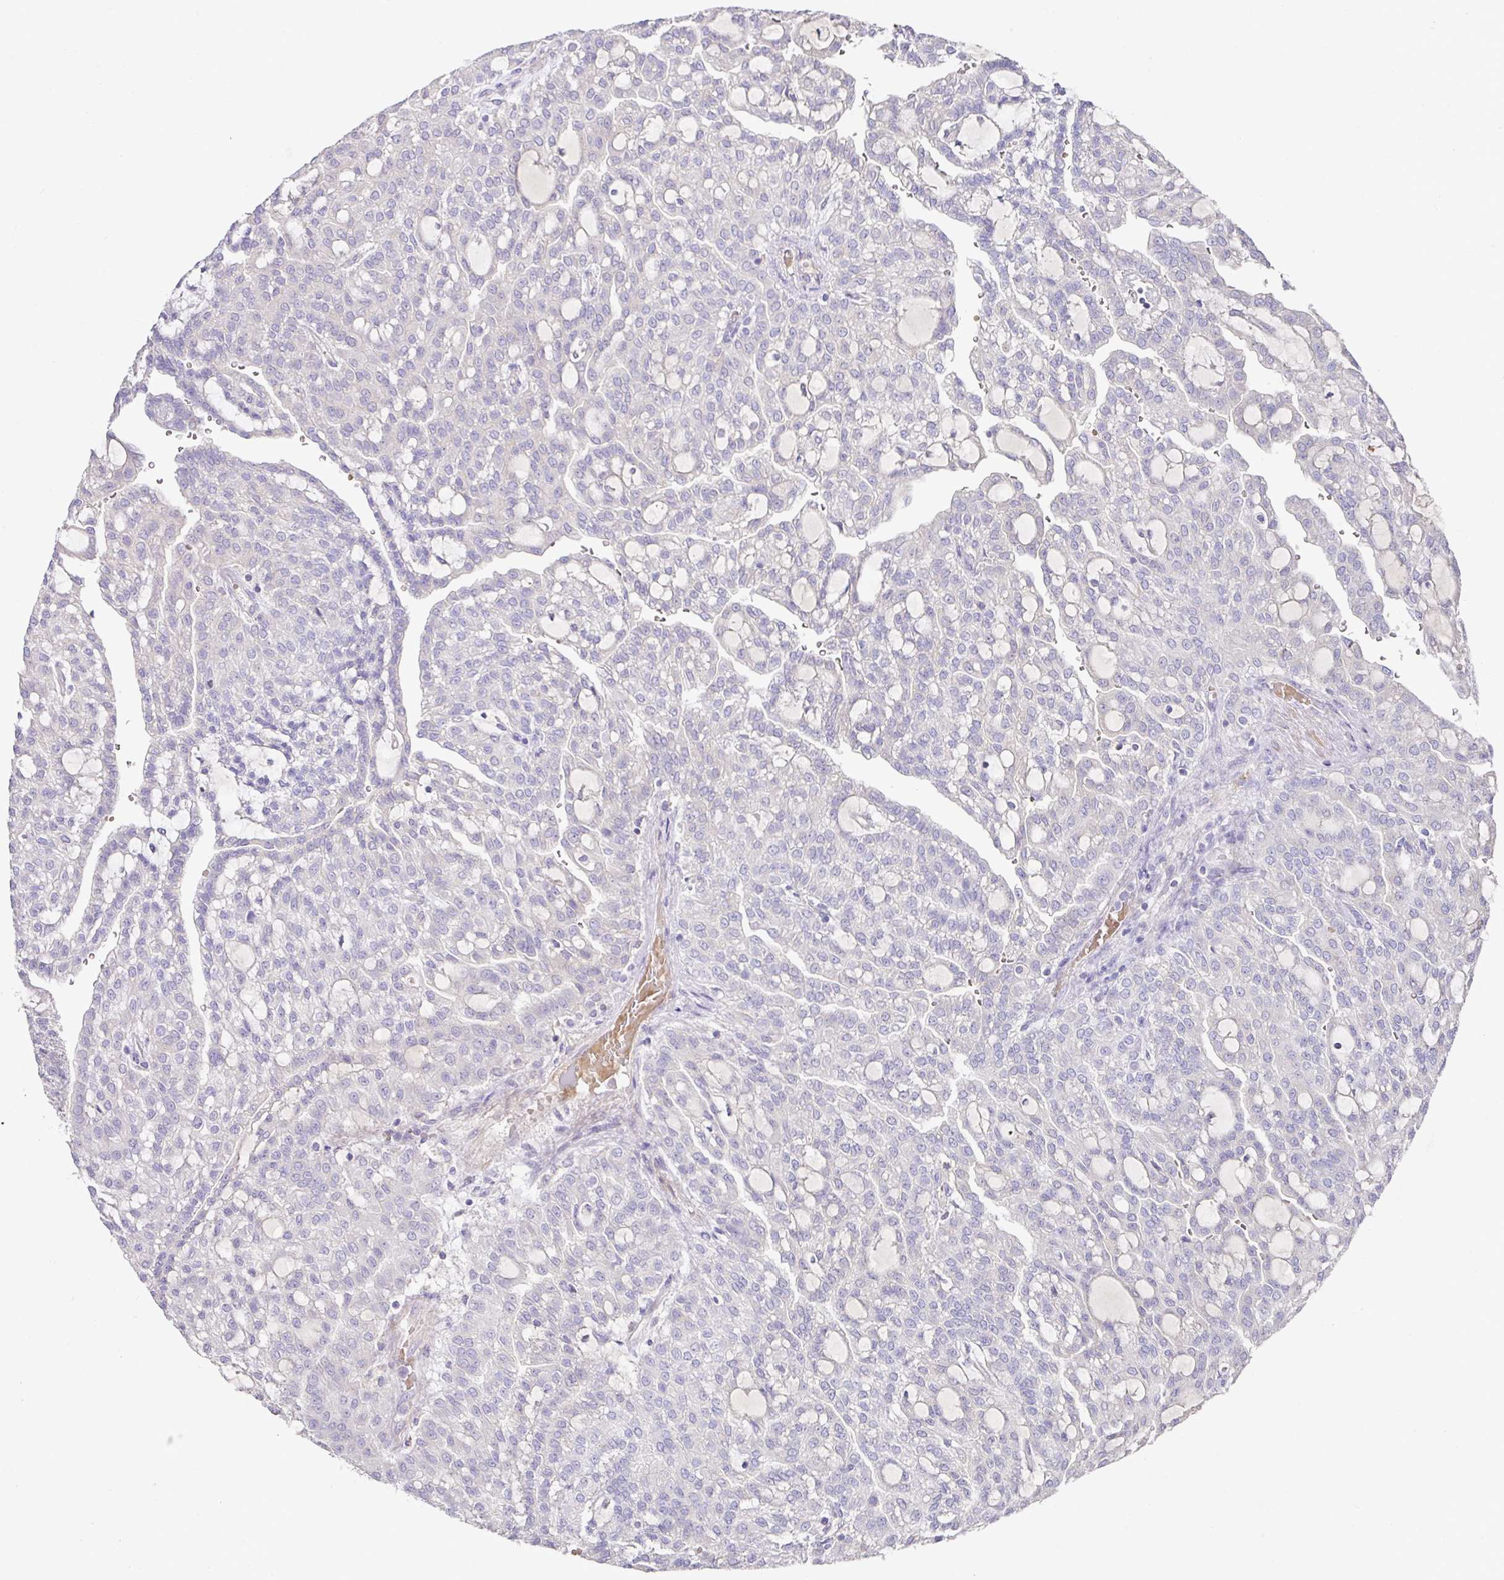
{"staining": {"intensity": "negative", "quantity": "none", "location": "none"}, "tissue": "renal cancer", "cell_type": "Tumor cells", "image_type": "cancer", "snomed": [{"axis": "morphology", "description": "Adenocarcinoma, NOS"}, {"axis": "topography", "description": "Kidney"}], "caption": "Renal adenocarcinoma was stained to show a protein in brown. There is no significant expression in tumor cells. (Stains: DAB (3,3'-diaminobenzidine) IHC with hematoxylin counter stain, Microscopy: brightfield microscopy at high magnification).", "gene": "TARM1", "patient": {"sex": "male", "age": 63}}